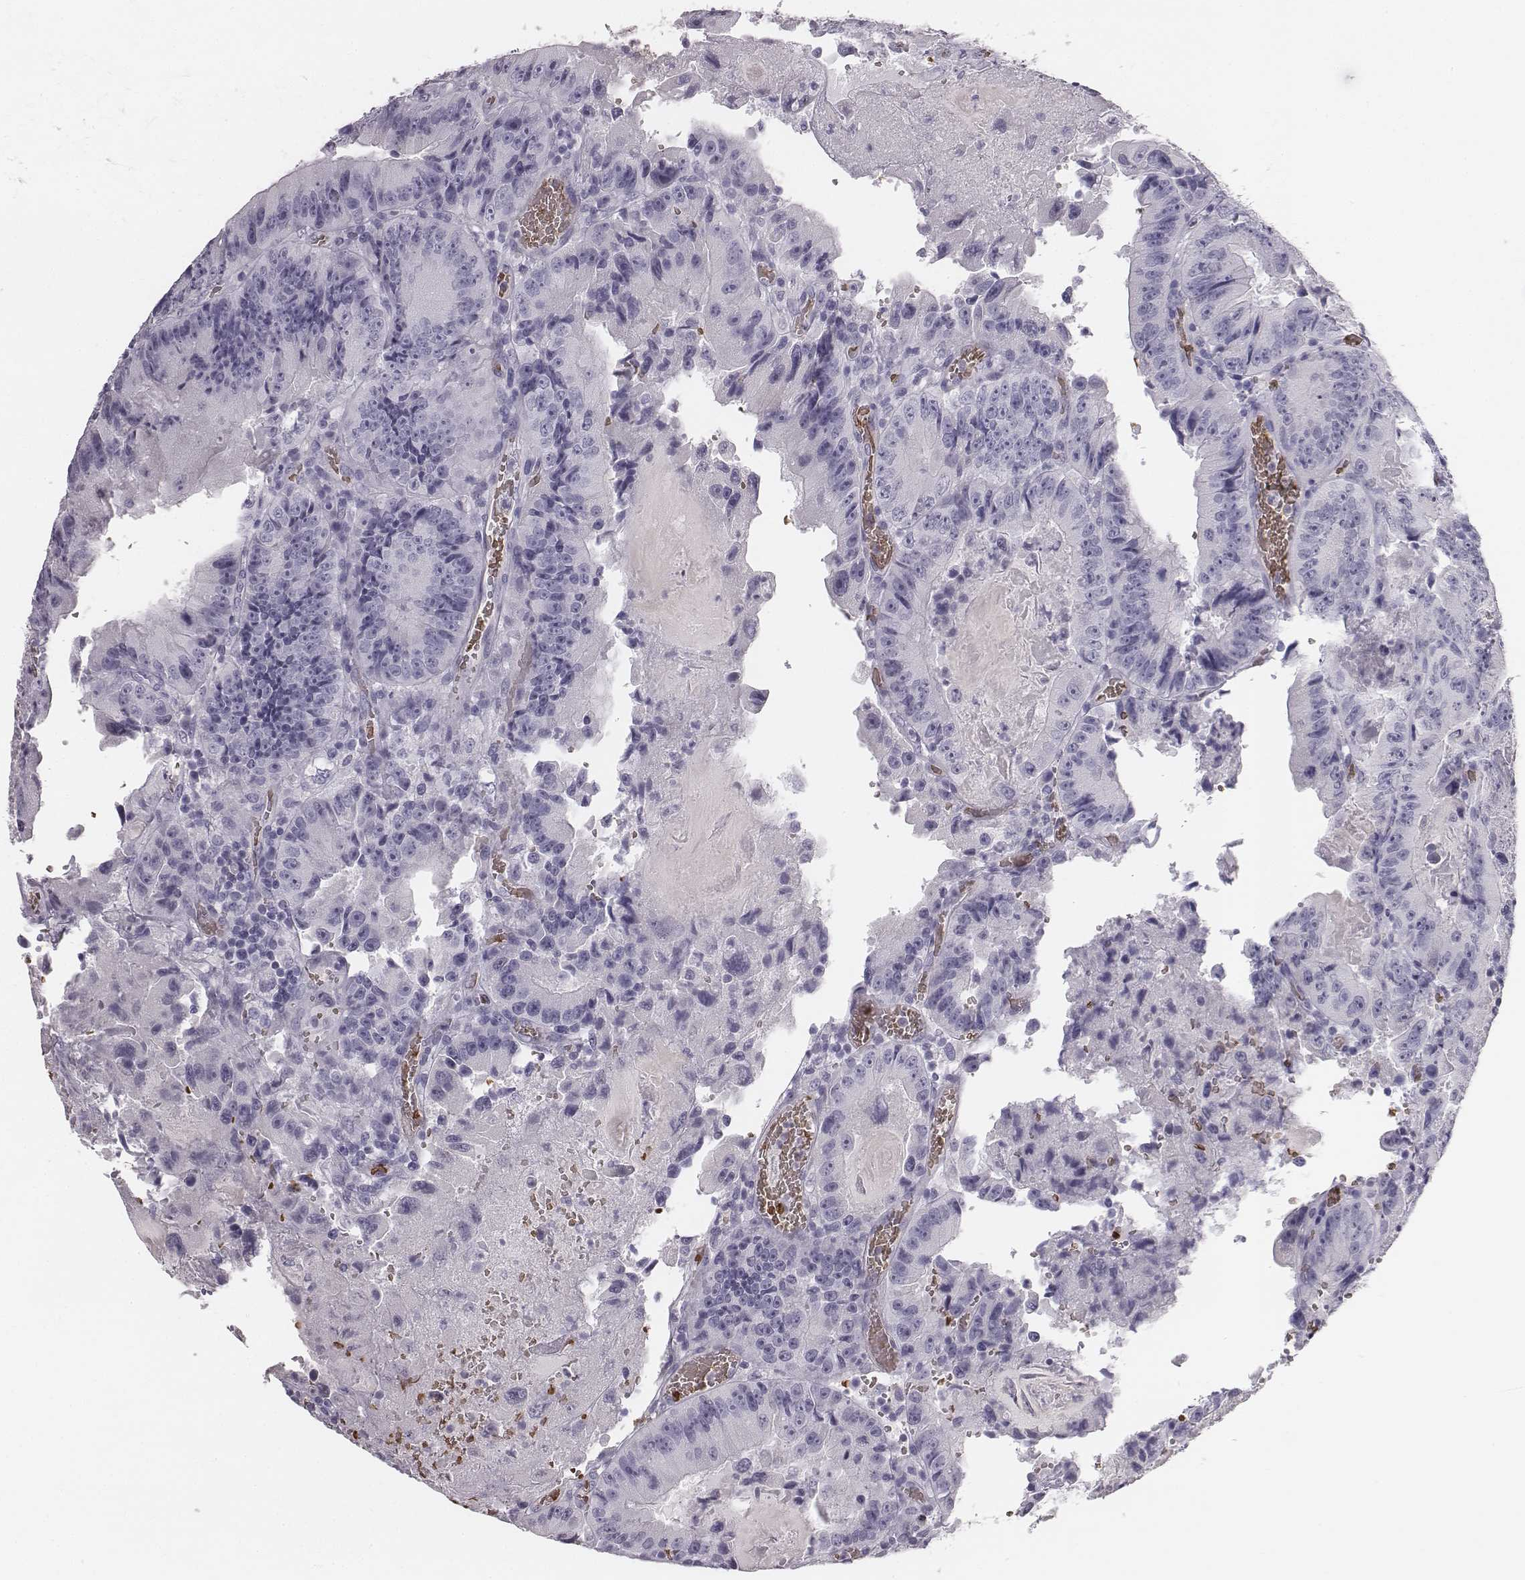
{"staining": {"intensity": "negative", "quantity": "none", "location": "none"}, "tissue": "colorectal cancer", "cell_type": "Tumor cells", "image_type": "cancer", "snomed": [{"axis": "morphology", "description": "Adenocarcinoma, NOS"}, {"axis": "topography", "description": "Colon"}], "caption": "Immunohistochemical staining of colorectal cancer (adenocarcinoma) displays no significant expression in tumor cells.", "gene": "HBZ", "patient": {"sex": "female", "age": 86}}